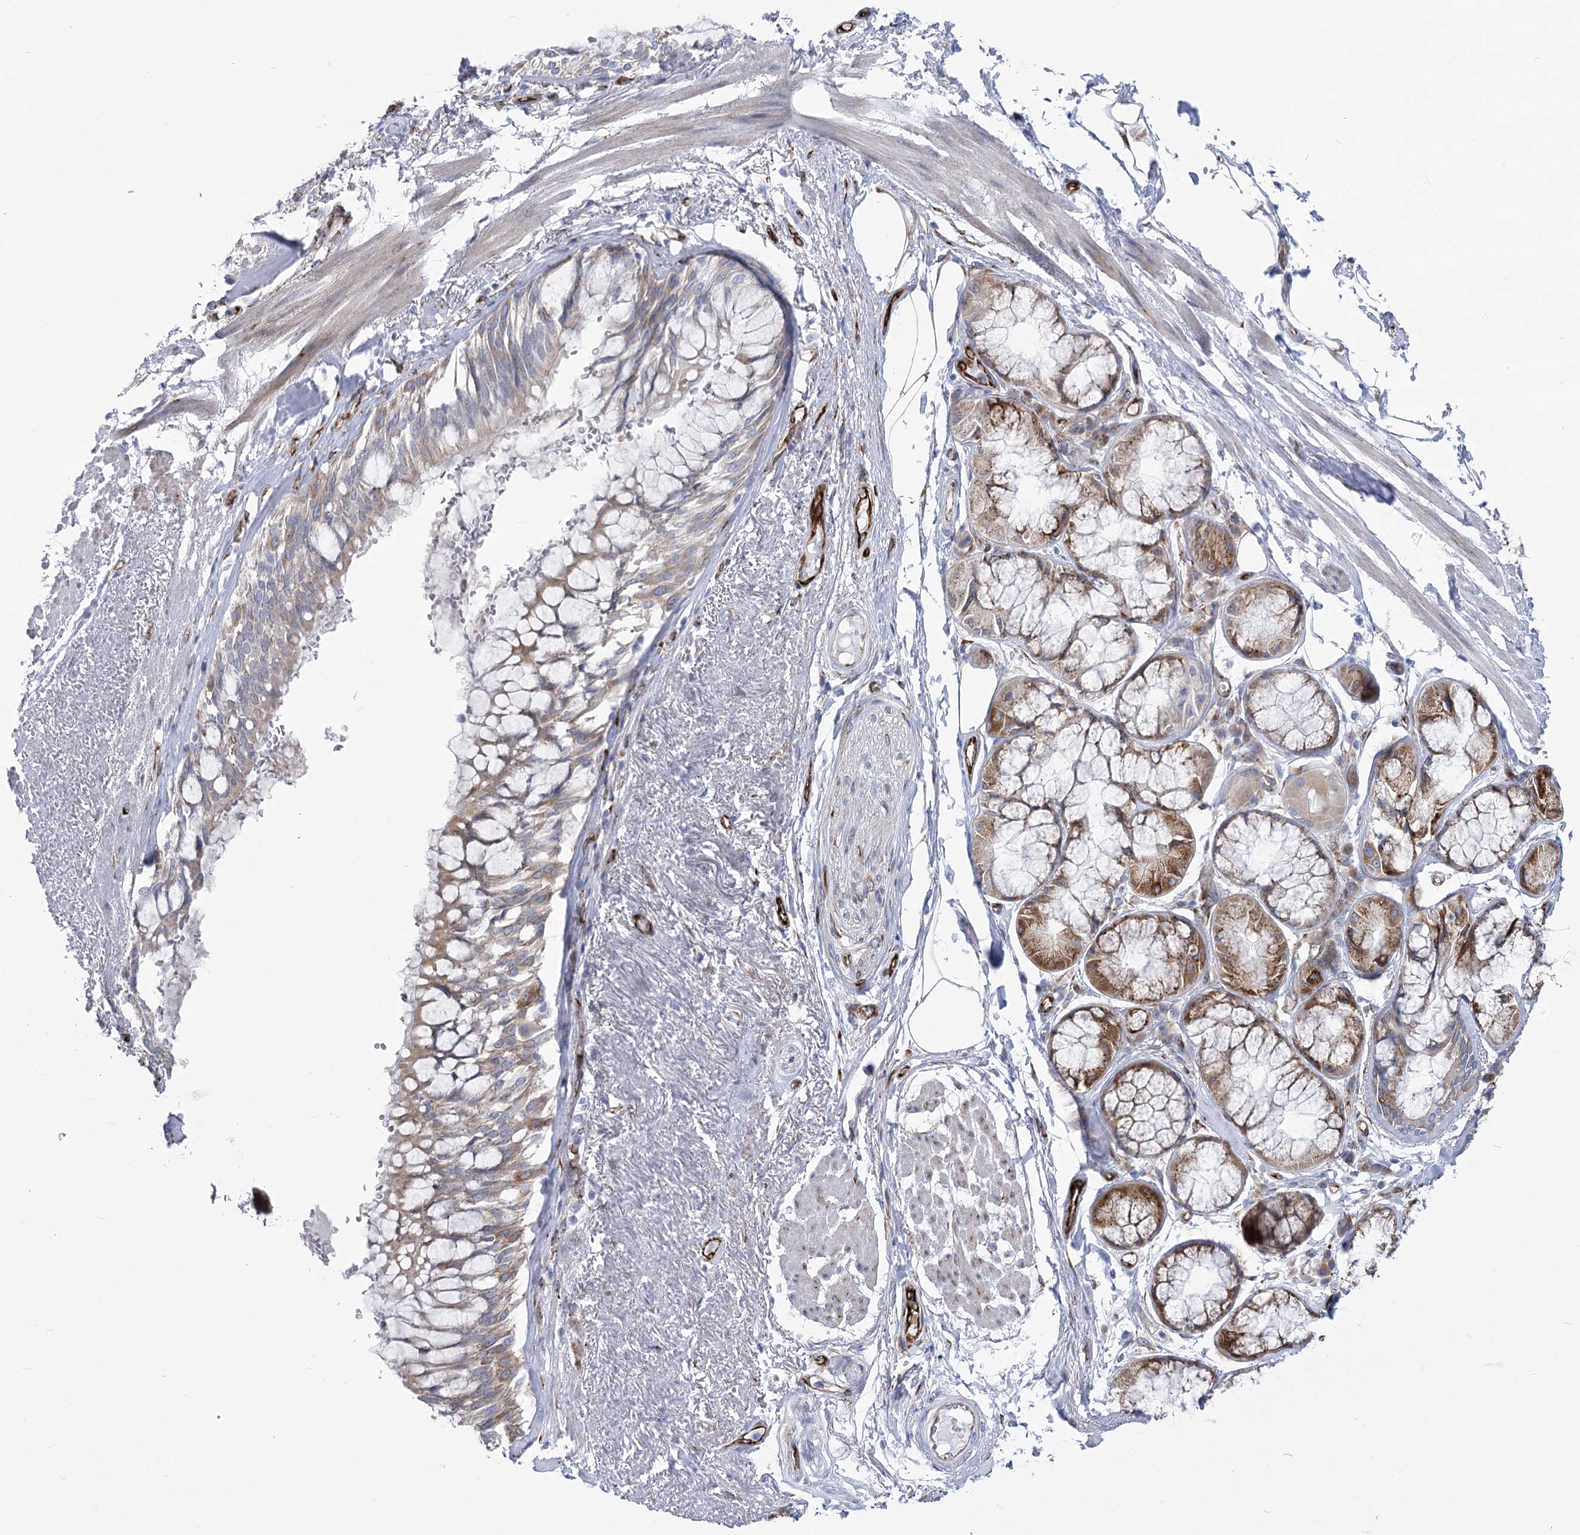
{"staining": {"intensity": "negative", "quantity": "none", "location": "none"}, "tissue": "adipose tissue", "cell_type": "Adipocytes", "image_type": "normal", "snomed": [{"axis": "morphology", "description": "Normal tissue, NOS"}, {"axis": "topography", "description": "Bronchus"}], "caption": "High power microscopy micrograph of an immunohistochemistry micrograph of benign adipose tissue, revealing no significant positivity in adipocytes.", "gene": "YTHDC2", "patient": {"sex": "male", "age": 66}}